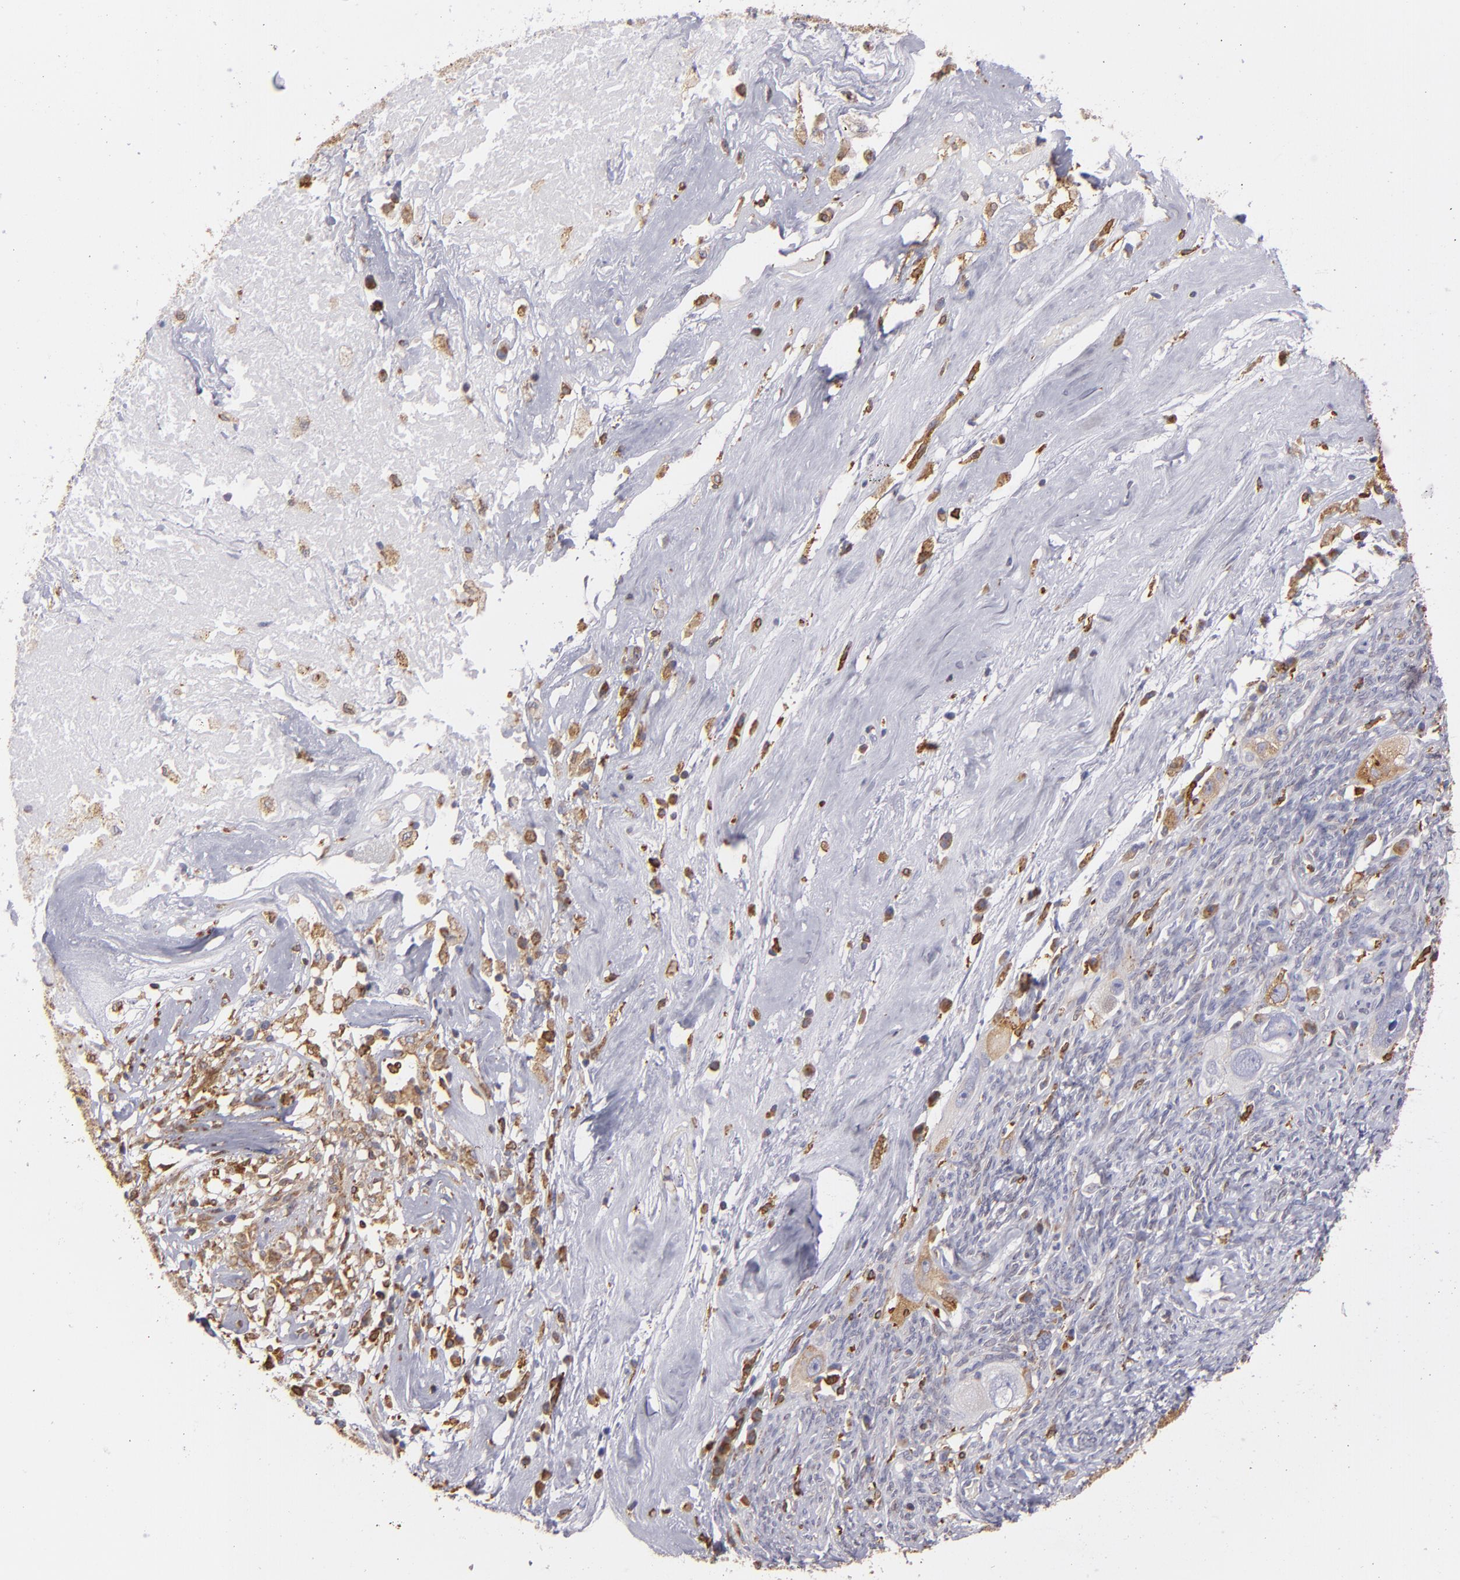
{"staining": {"intensity": "moderate", "quantity": "<25%", "location": "cytoplasmic/membranous"}, "tissue": "ovarian cancer", "cell_type": "Tumor cells", "image_type": "cancer", "snomed": [{"axis": "morphology", "description": "Normal tissue, NOS"}, {"axis": "morphology", "description": "Cystadenocarcinoma, serous, NOS"}, {"axis": "topography", "description": "Ovary"}], "caption": "Brown immunohistochemical staining in human ovarian cancer displays moderate cytoplasmic/membranous staining in about <25% of tumor cells.", "gene": "CD74", "patient": {"sex": "female", "age": 62}}